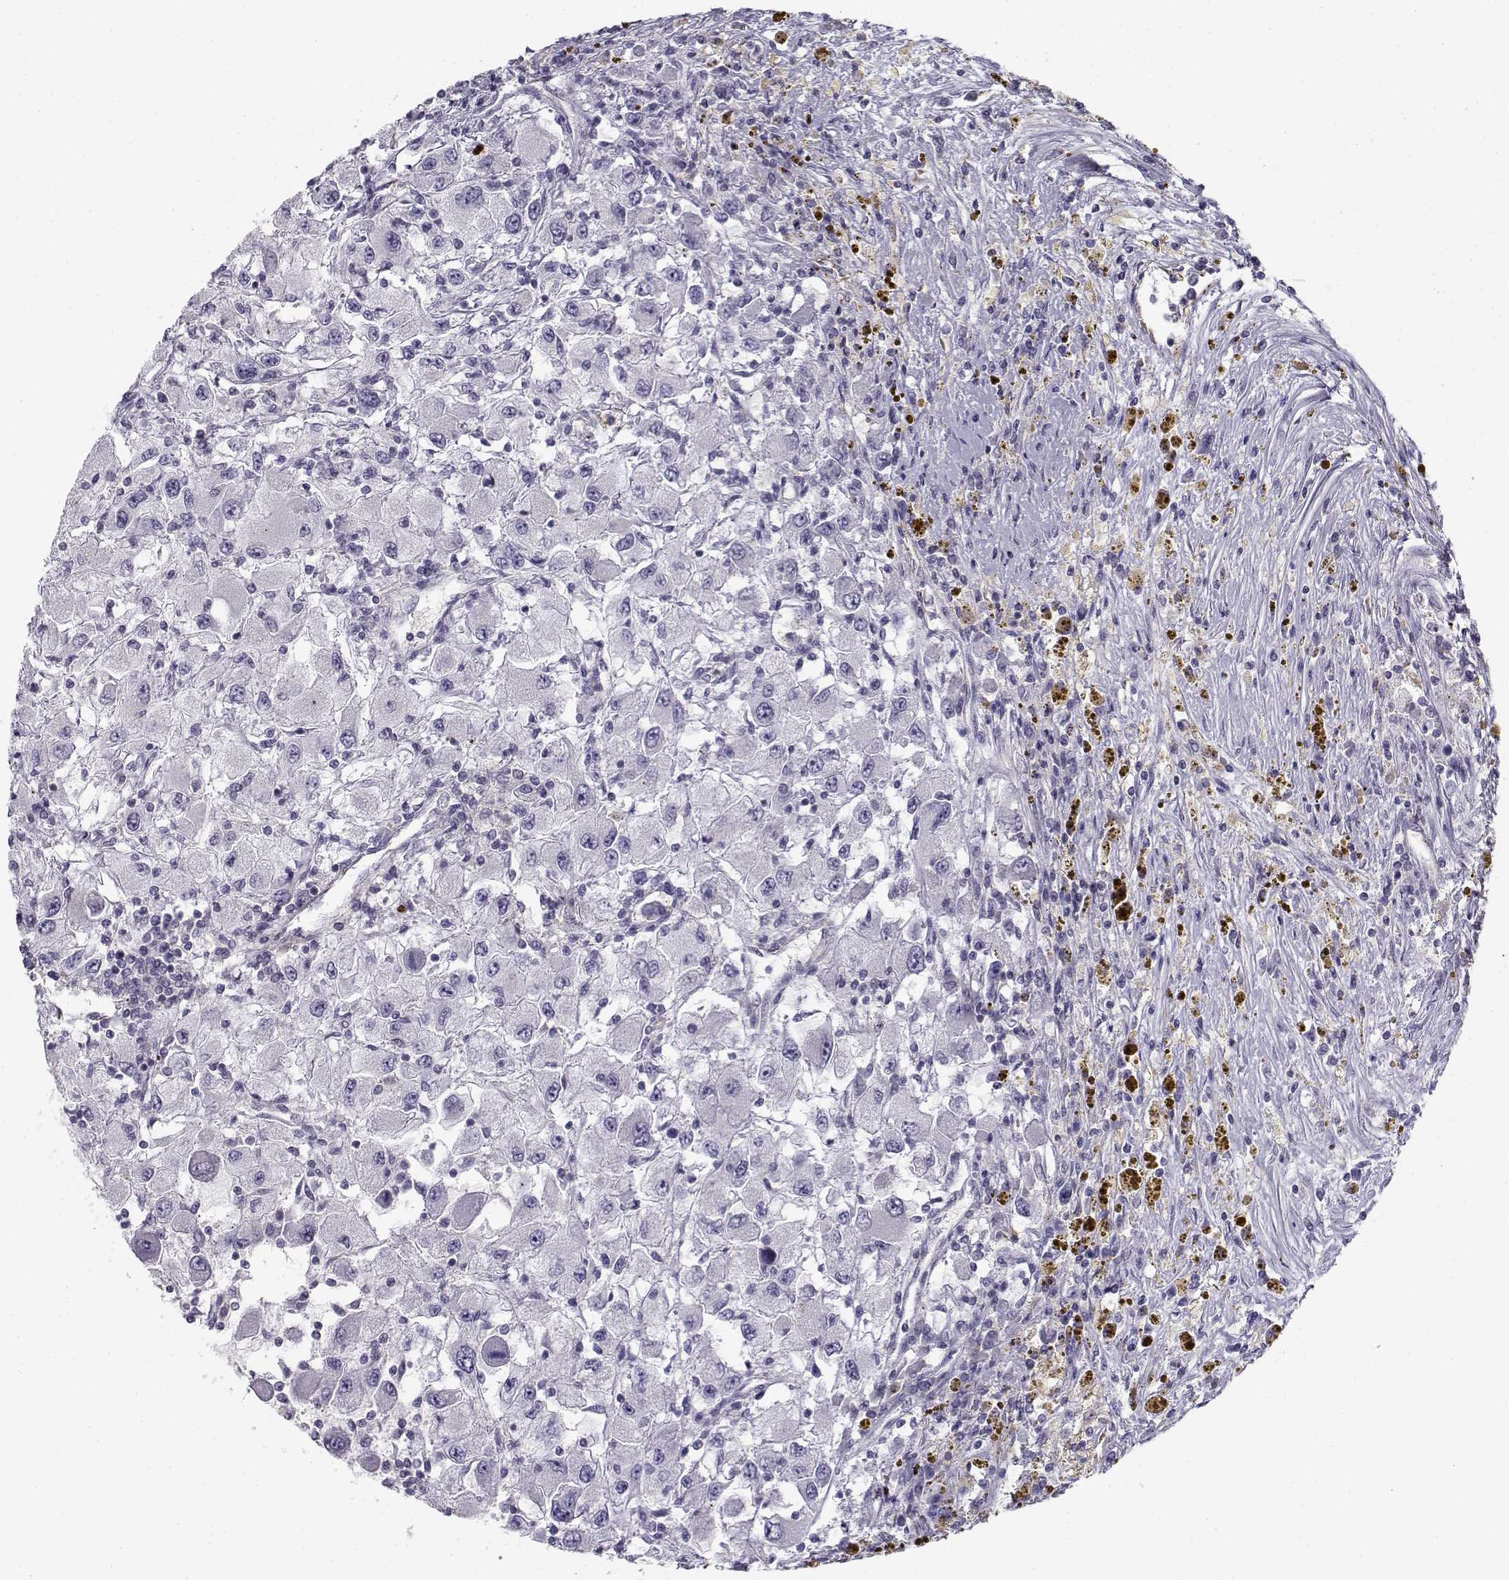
{"staining": {"intensity": "negative", "quantity": "none", "location": "none"}, "tissue": "renal cancer", "cell_type": "Tumor cells", "image_type": "cancer", "snomed": [{"axis": "morphology", "description": "Adenocarcinoma, NOS"}, {"axis": "topography", "description": "Kidney"}], "caption": "DAB (3,3'-diaminobenzidine) immunohistochemical staining of human renal cancer (adenocarcinoma) exhibits no significant positivity in tumor cells.", "gene": "MYO1A", "patient": {"sex": "female", "age": 67}}